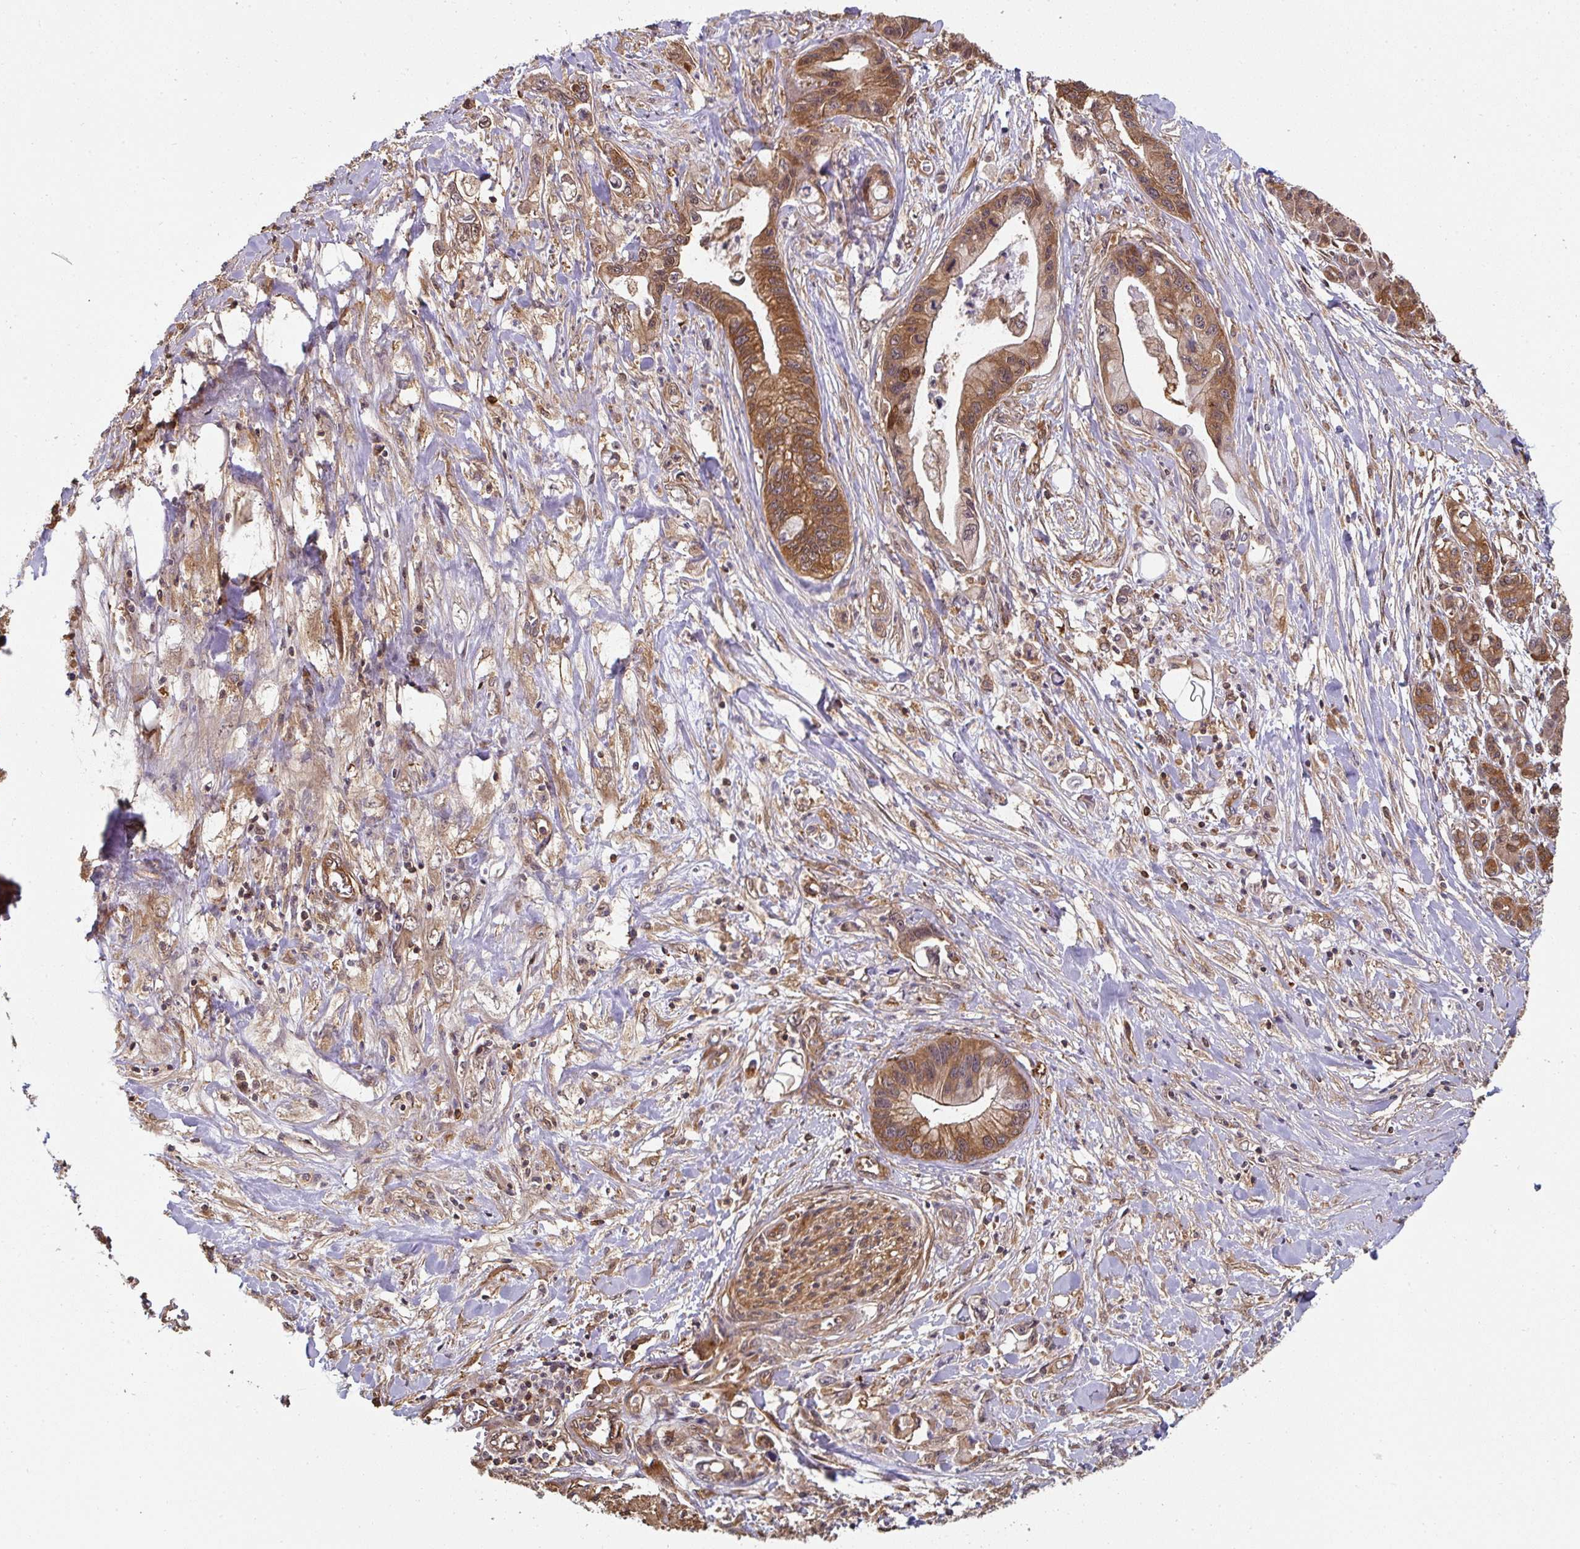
{"staining": {"intensity": "moderate", "quantity": ">75%", "location": "cytoplasmic/membranous"}, "tissue": "pancreatic cancer", "cell_type": "Tumor cells", "image_type": "cancer", "snomed": [{"axis": "morphology", "description": "Adenocarcinoma, NOS"}, {"axis": "topography", "description": "Pancreas"}], "caption": "Tumor cells demonstrate medium levels of moderate cytoplasmic/membranous positivity in about >75% of cells in human pancreatic adenocarcinoma.", "gene": "ST13", "patient": {"sex": "male", "age": 61}}